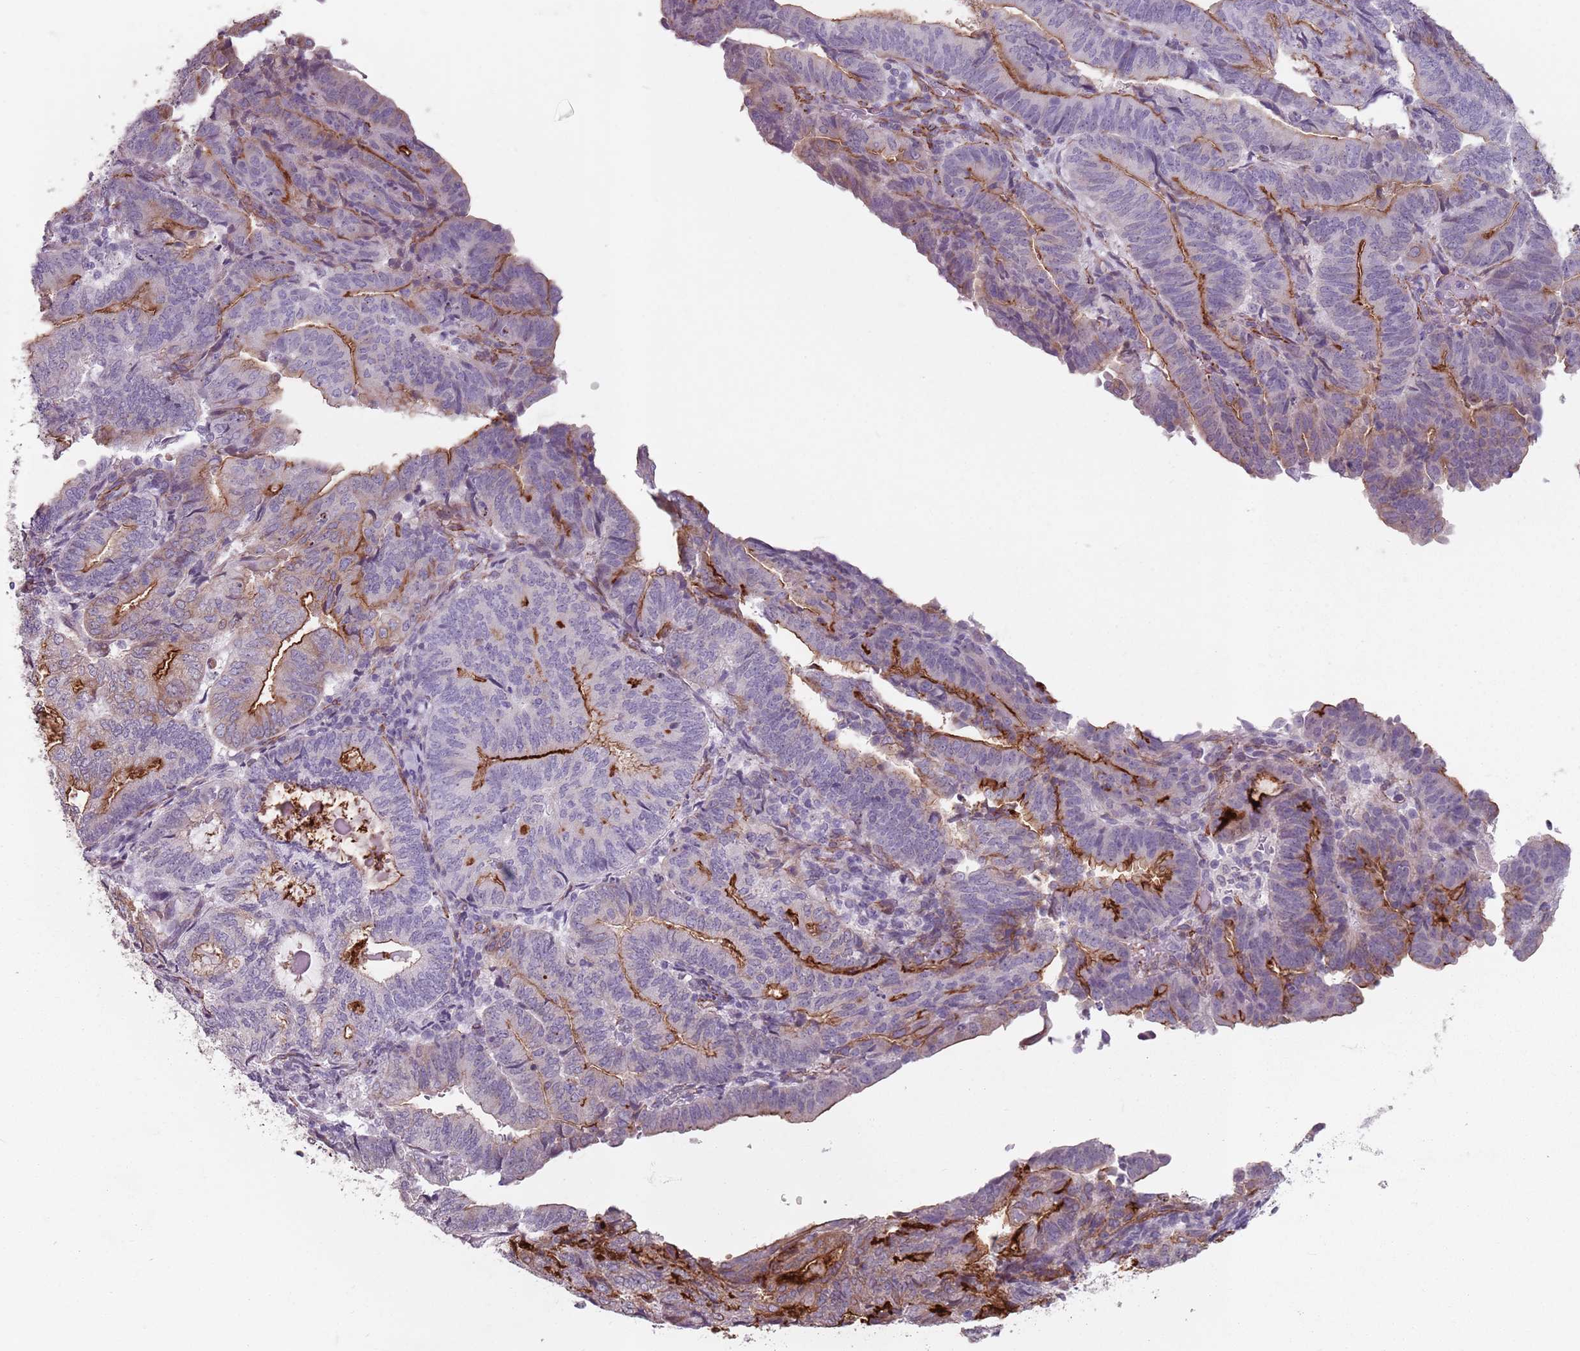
{"staining": {"intensity": "moderate", "quantity": "<25%", "location": "cytoplasmic/membranous"}, "tissue": "endometrial cancer", "cell_type": "Tumor cells", "image_type": "cancer", "snomed": [{"axis": "morphology", "description": "Adenocarcinoma, NOS"}, {"axis": "topography", "description": "Endometrium"}], "caption": "About <25% of tumor cells in human adenocarcinoma (endometrial) show moderate cytoplasmic/membranous protein expression as visualized by brown immunohistochemical staining.", "gene": "TMC4", "patient": {"sex": "female", "age": 70}}